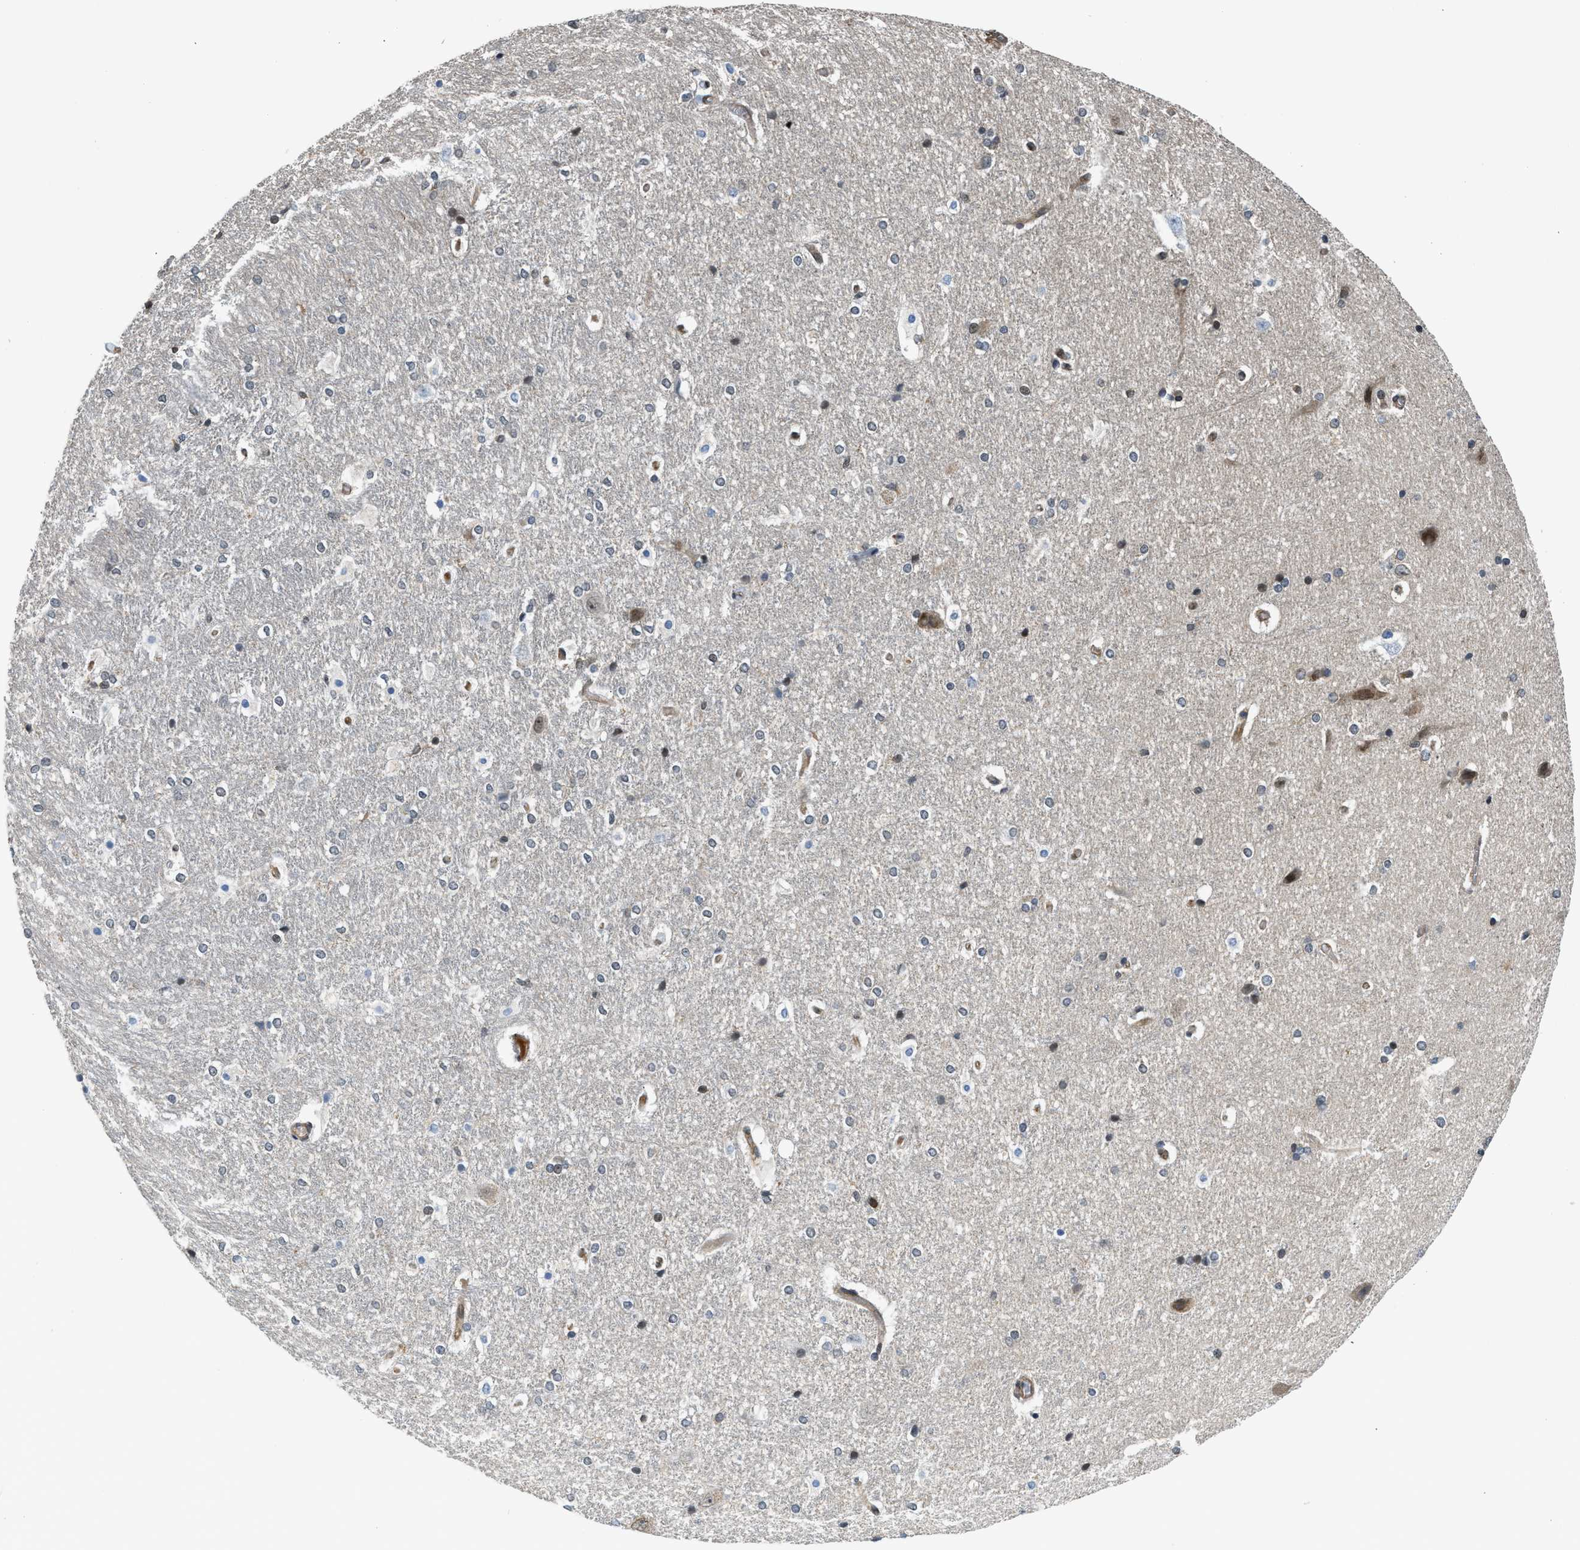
{"staining": {"intensity": "moderate", "quantity": "<25%", "location": "nuclear"}, "tissue": "hippocampus", "cell_type": "Glial cells", "image_type": "normal", "snomed": [{"axis": "morphology", "description": "Normal tissue, NOS"}, {"axis": "topography", "description": "Hippocampus"}], "caption": "Glial cells demonstrate low levels of moderate nuclear staining in approximately <25% of cells in benign human hippocampus. The protein is shown in brown color, while the nuclei are stained blue.", "gene": "RETREG3", "patient": {"sex": "female", "age": 19}}